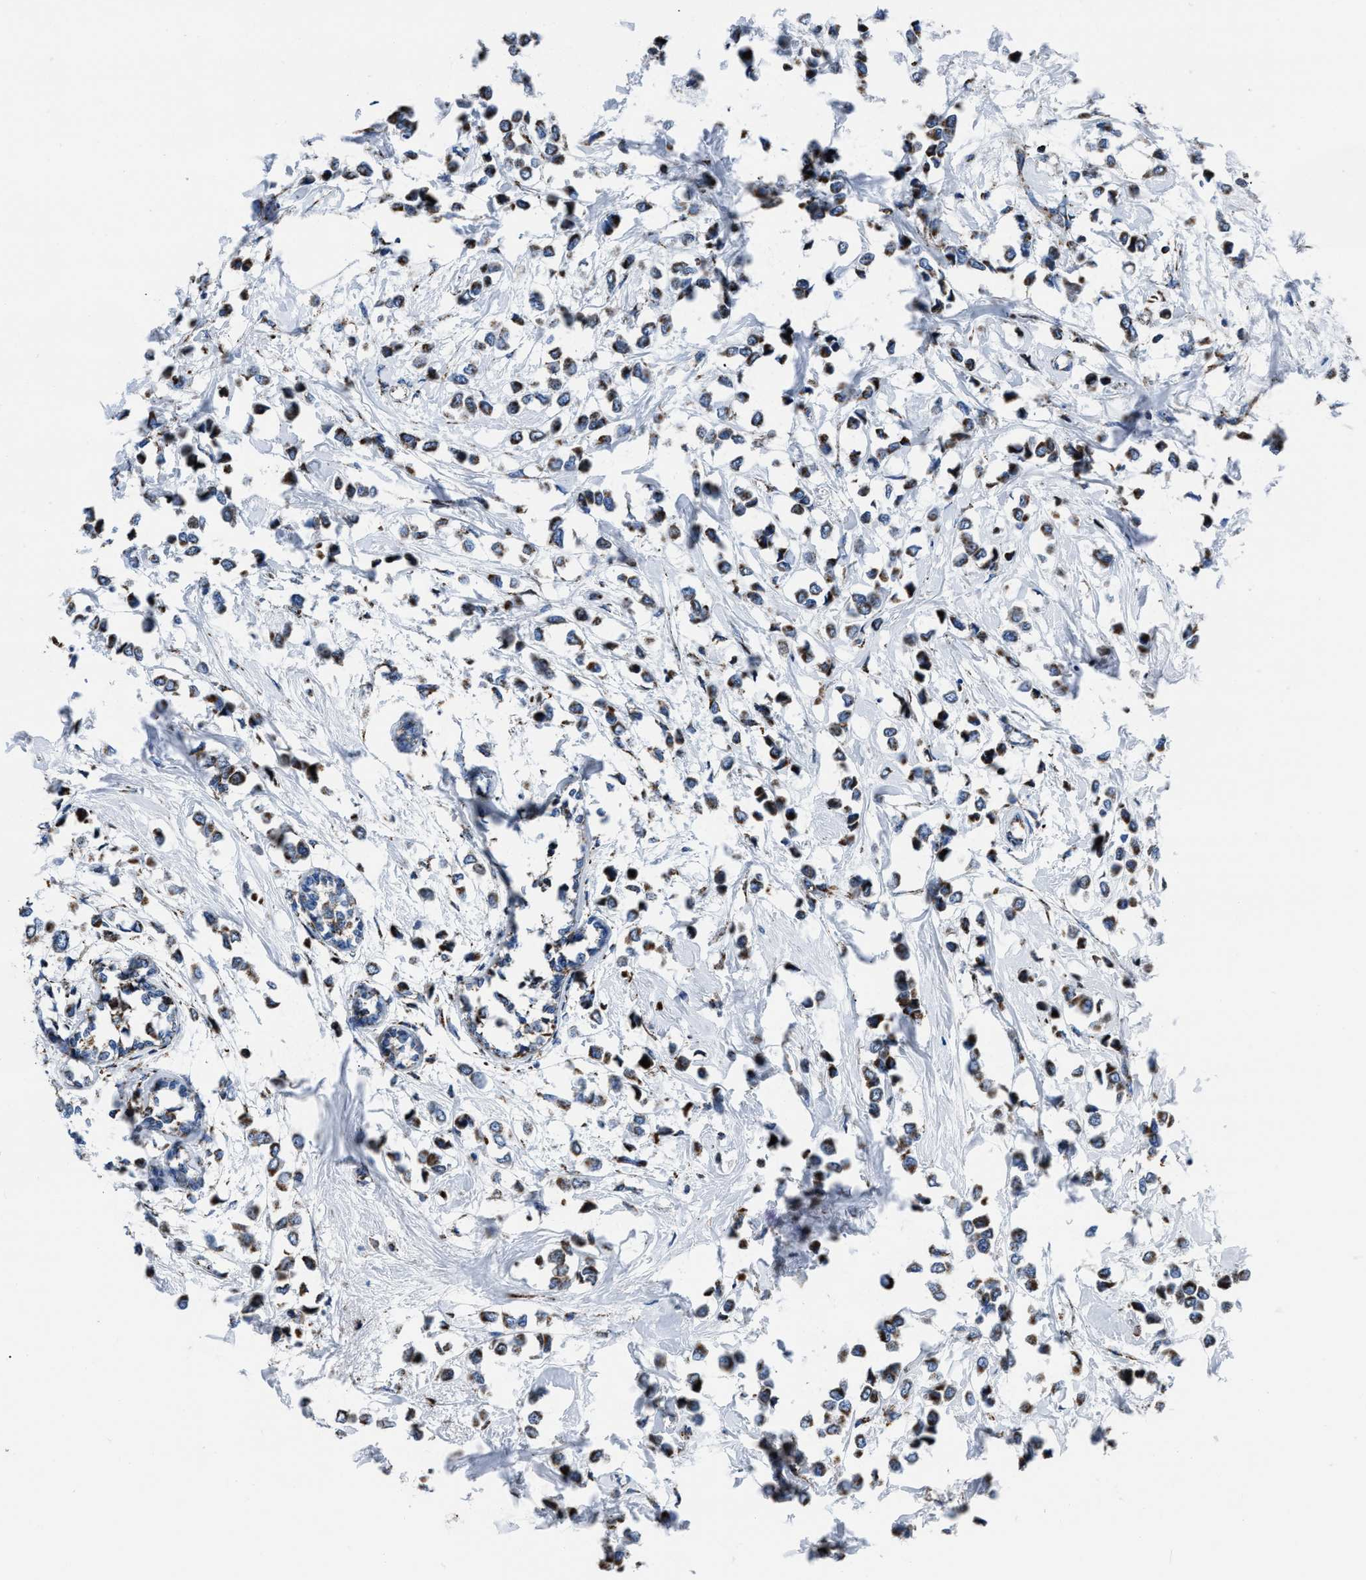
{"staining": {"intensity": "strong", "quantity": ">75%", "location": "cytoplasmic/membranous"}, "tissue": "breast cancer", "cell_type": "Tumor cells", "image_type": "cancer", "snomed": [{"axis": "morphology", "description": "Lobular carcinoma"}, {"axis": "topography", "description": "Breast"}], "caption": "High-magnification brightfield microscopy of lobular carcinoma (breast) stained with DAB (3,3'-diaminobenzidine) (brown) and counterstained with hematoxylin (blue). tumor cells exhibit strong cytoplasmic/membranous positivity is seen in about>75% of cells. The staining was performed using DAB (3,3'-diaminobenzidine) to visualize the protein expression in brown, while the nuclei were stained in blue with hematoxylin (Magnification: 20x).", "gene": "NSD3", "patient": {"sex": "female", "age": 51}}